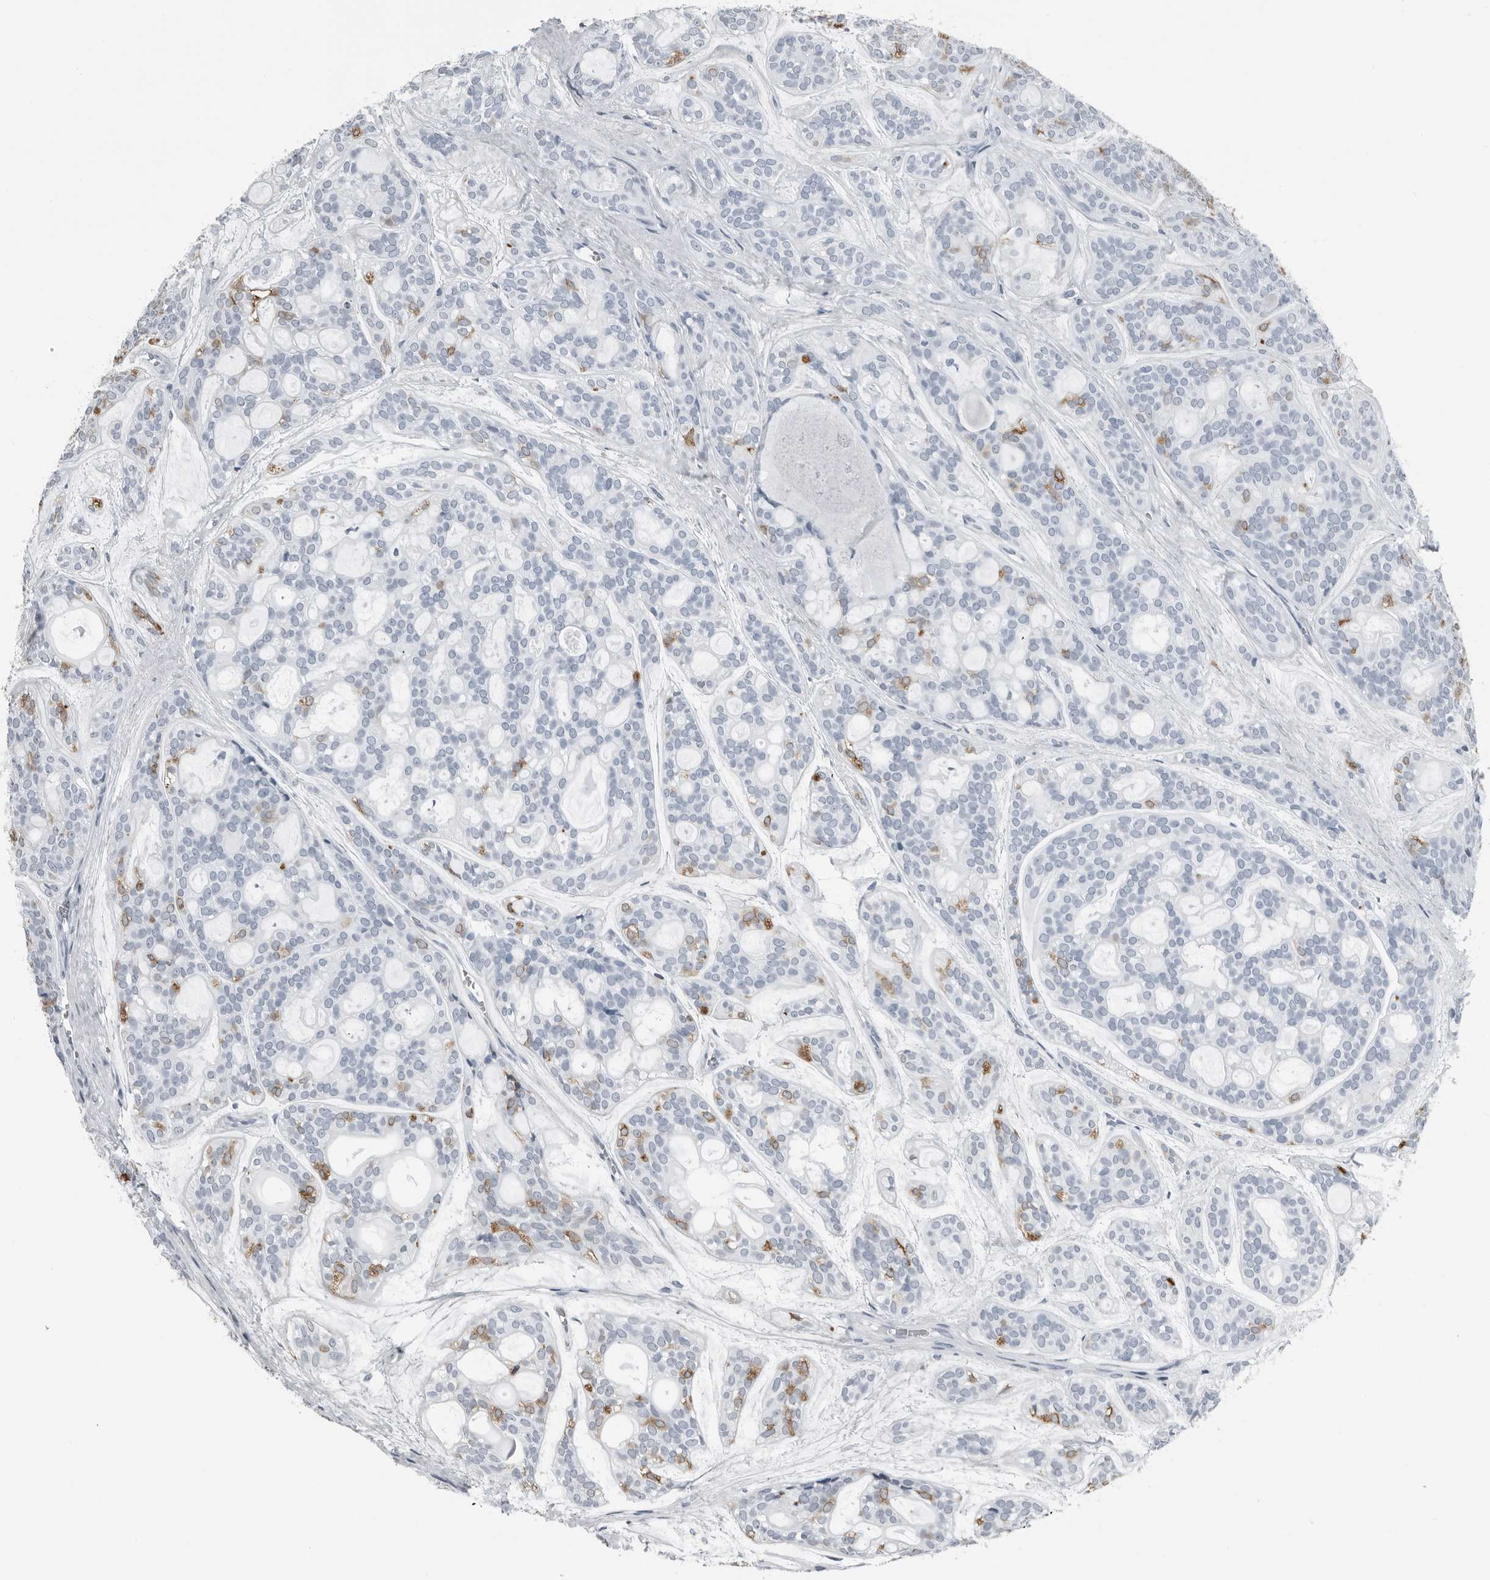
{"staining": {"intensity": "moderate", "quantity": "<25%", "location": "cytoplasmic/membranous"}, "tissue": "head and neck cancer", "cell_type": "Tumor cells", "image_type": "cancer", "snomed": [{"axis": "morphology", "description": "Adenocarcinoma, NOS"}, {"axis": "topography", "description": "Head-Neck"}], "caption": "Head and neck cancer (adenocarcinoma) was stained to show a protein in brown. There is low levels of moderate cytoplasmic/membranous expression in about <25% of tumor cells.", "gene": "PRSS1", "patient": {"sex": "male", "age": 66}}